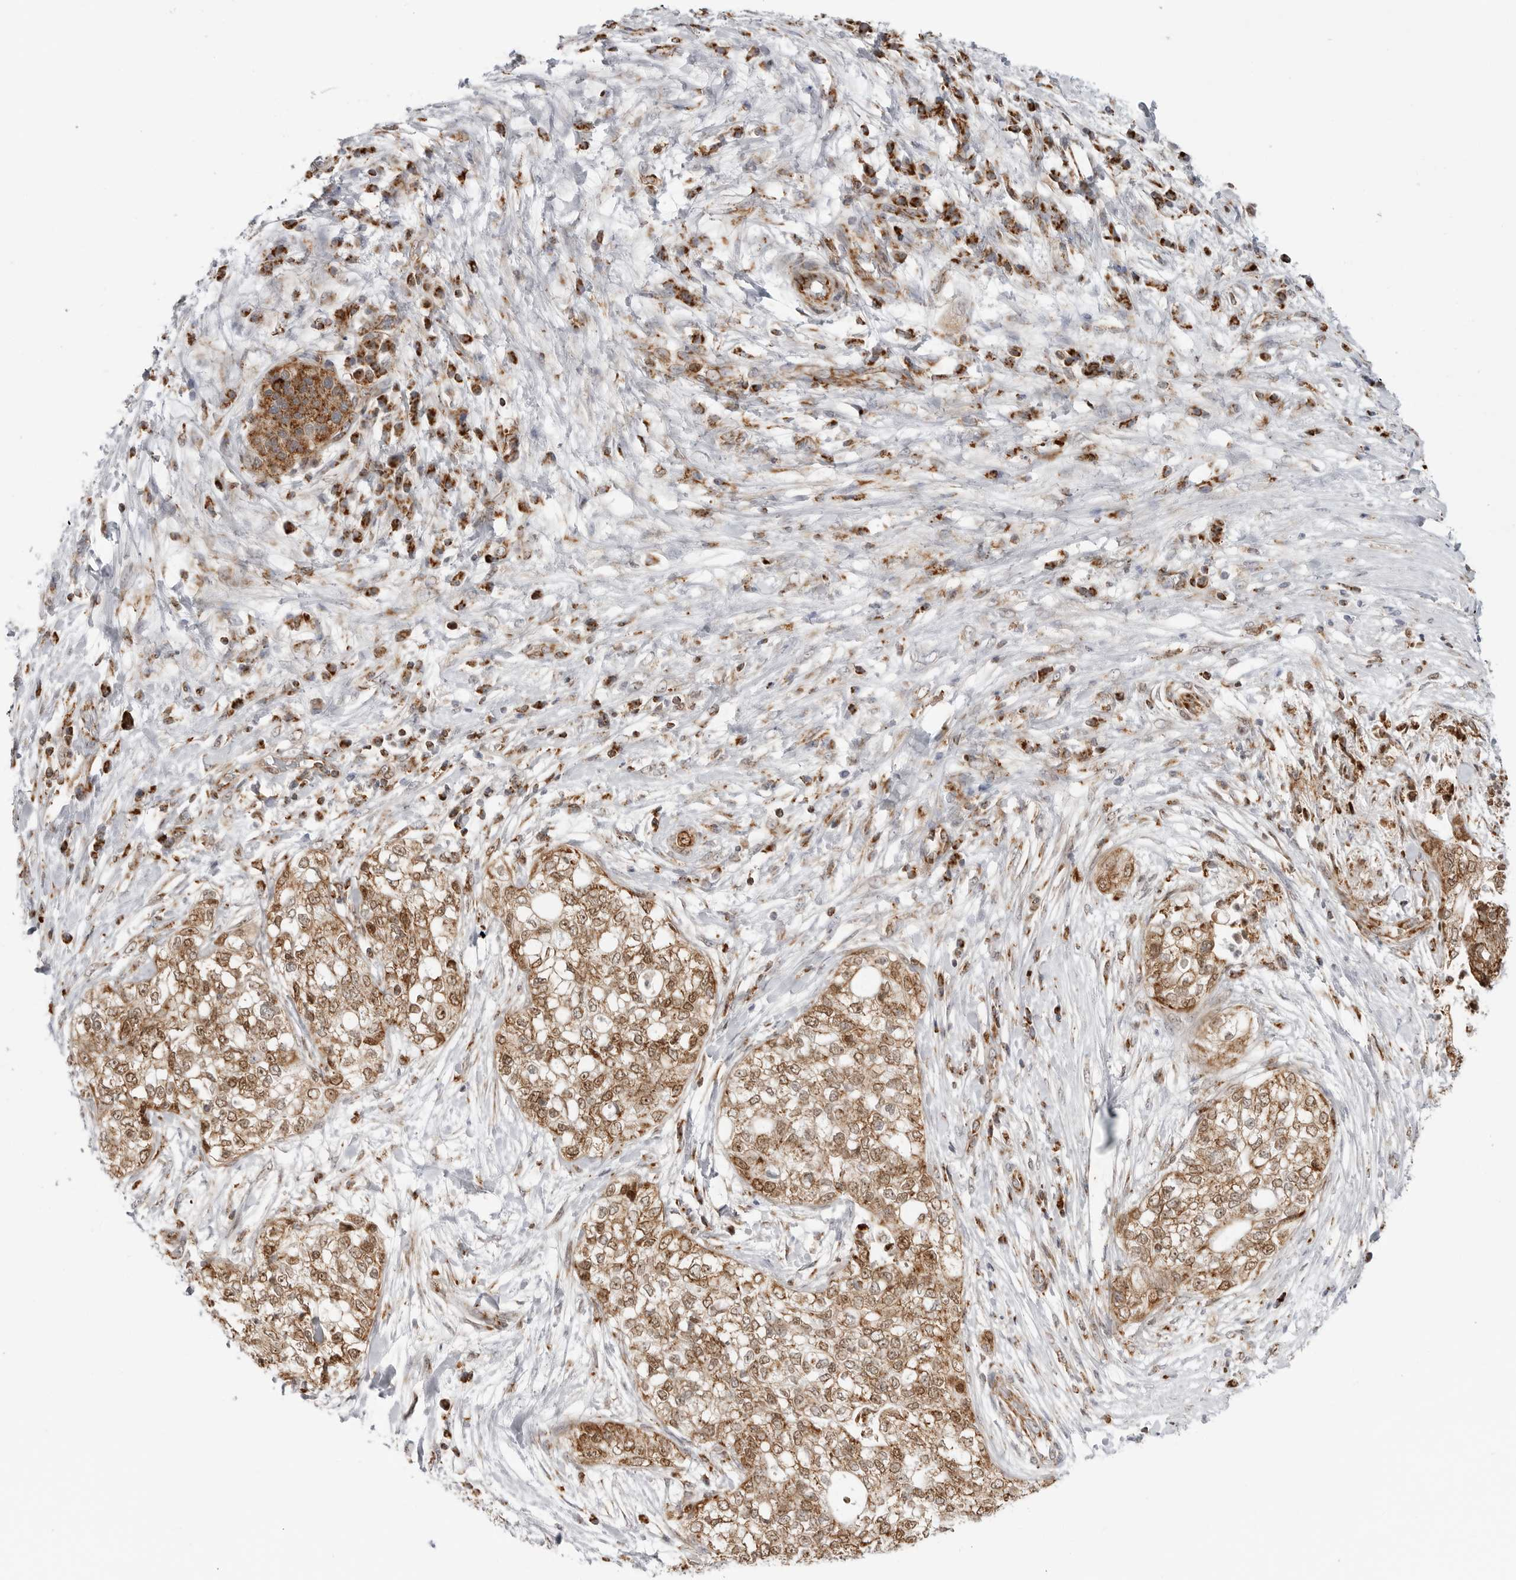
{"staining": {"intensity": "moderate", "quantity": ">75%", "location": "cytoplasmic/membranous,nuclear"}, "tissue": "pancreatic cancer", "cell_type": "Tumor cells", "image_type": "cancer", "snomed": [{"axis": "morphology", "description": "Adenocarcinoma, NOS"}, {"axis": "topography", "description": "Pancreas"}], "caption": "DAB immunohistochemical staining of pancreatic cancer (adenocarcinoma) exhibits moderate cytoplasmic/membranous and nuclear protein positivity in approximately >75% of tumor cells.", "gene": "COX5A", "patient": {"sex": "male", "age": 72}}